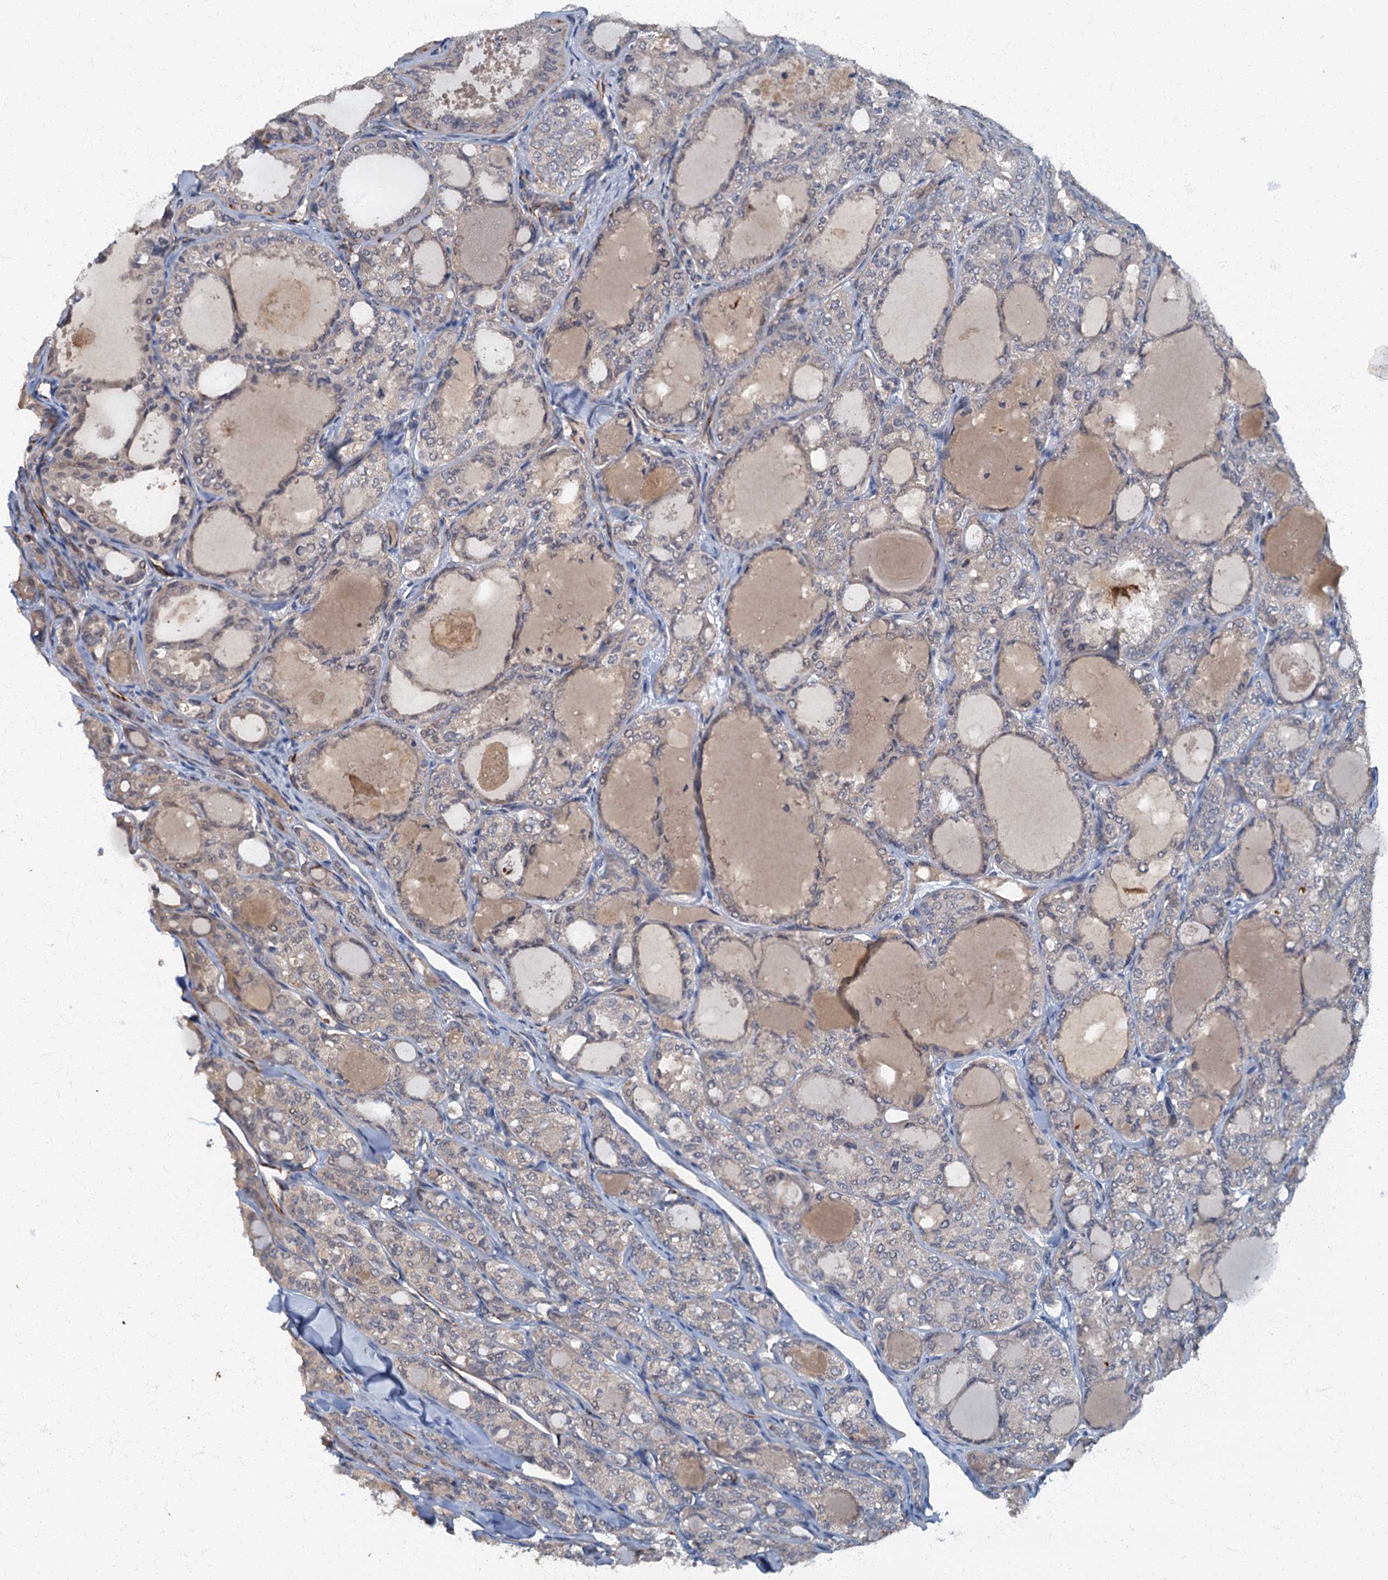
{"staining": {"intensity": "moderate", "quantity": "<25%", "location": "cytoplasmic/membranous"}, "tissue": "thyroid cancer", "cell_type": "Tumor cells", "image_type": "cancer", "snomed": [{"axis": "morphology", "description": "Follicular adenoma carcinoma, NOS"}, {"axis": "topography", "description": "Thyroid gland"}], "caption": "Tumor cells reveal moderate cytoplasmic/membranous staining in about <25% of cells in follicular adenoma carcinoma (thyroid).", "gene": "ARL11", "patient": {"sex": "male", "age": 75}}